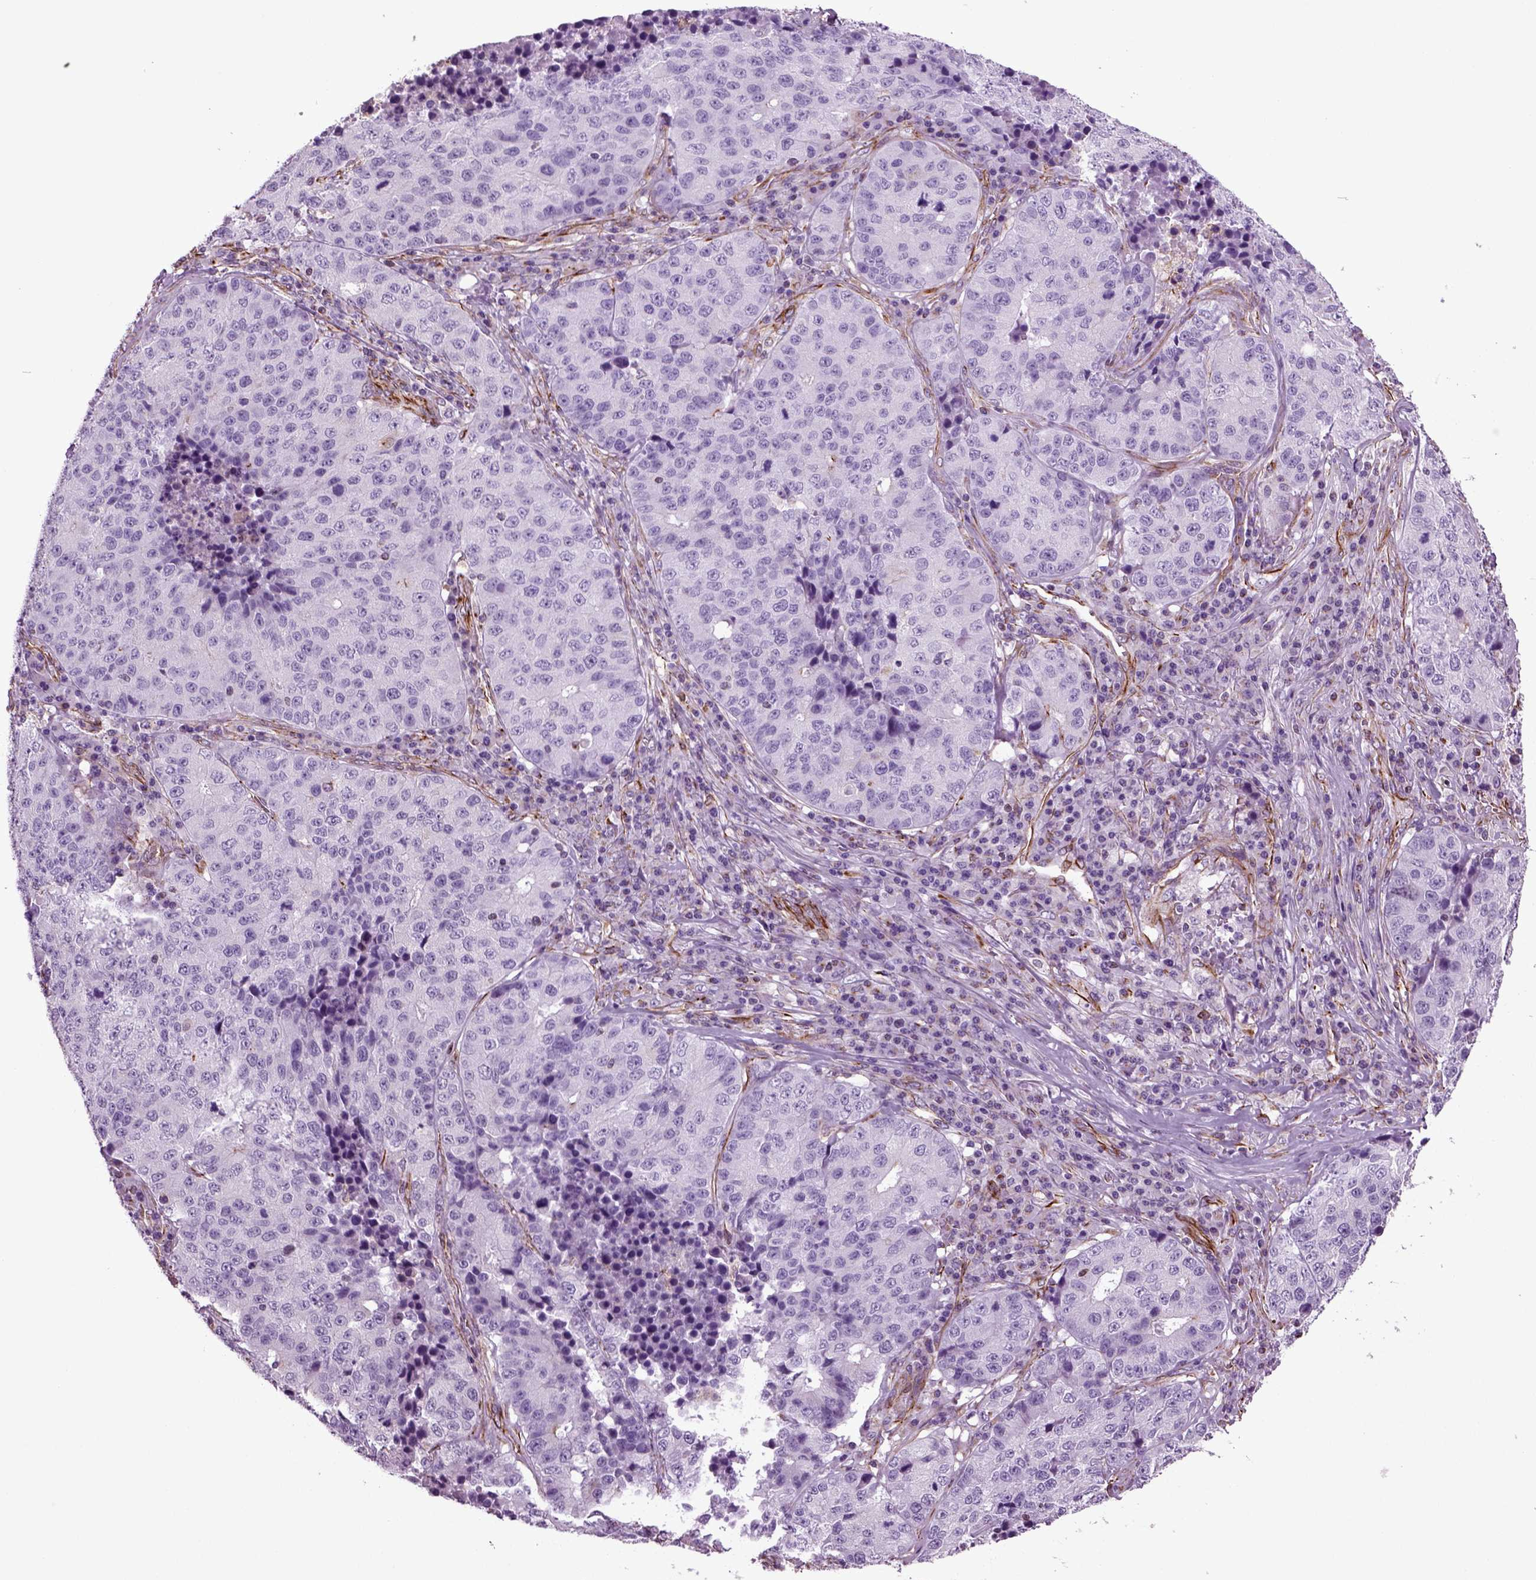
{"staining": {"intensity": "negative", "quantity": "none", "location": "none"}, "tissue": "stomach cancer", "cell_type": "Tumor cells", "image_type": "cancer", "snomed": [{"axis": "morphology", "description": "Adenocarcinoma, NOS"}, {"axis": "topography", "description": "Stomach"}], "caption": "Stomach adenocarcinoma was stained to show a protein in brown. There is no significant expression in tumor cells.", "gene": "ACER3", "patient": {"sex": "male", "age": 71}}